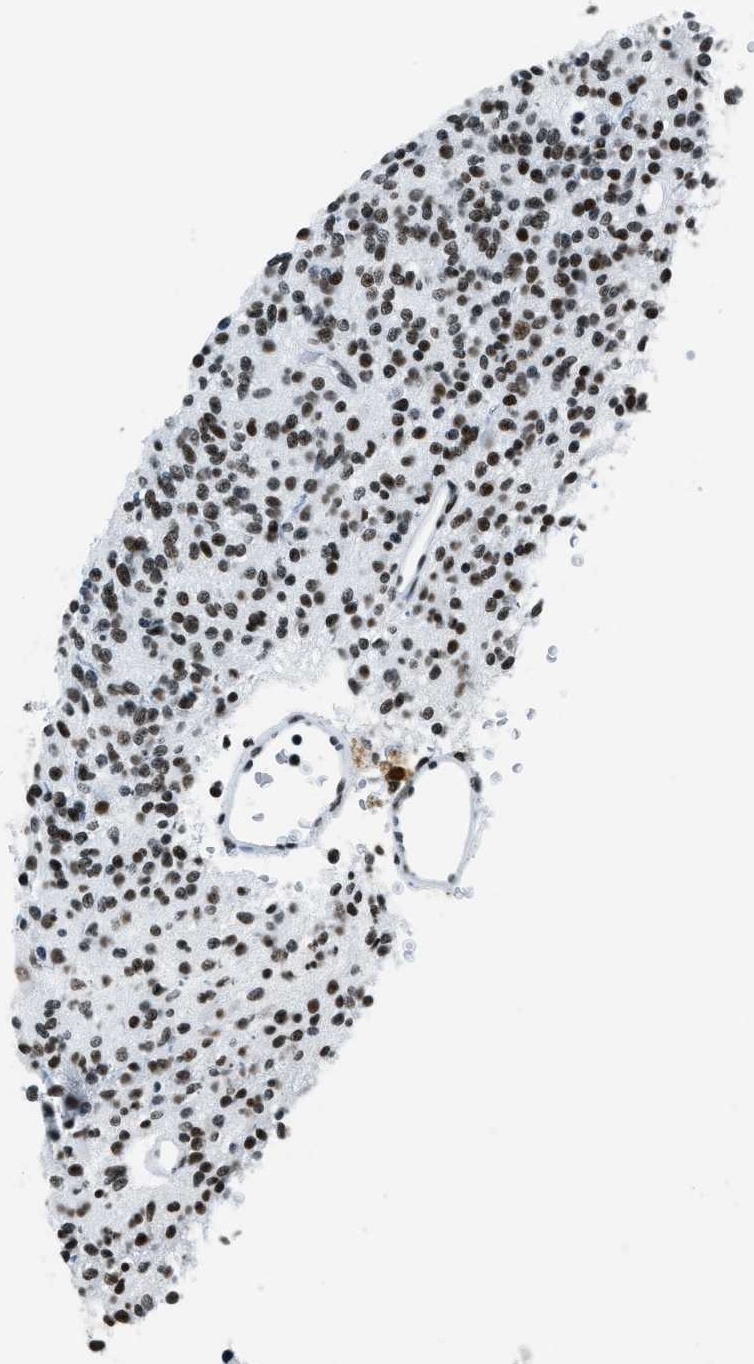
{"staining": {"intensity": "strong", "quantity": ">75%", "location": "nuclear"}, "tissue": "glioma", "cell_type": "Tumor cells", "image_type": "cancer", "snomed": [{"axis": "morphology", "description": "Glioma, malignant, High grade"}, {"axis": "topography", "description": "Brain"}], "caption": "IHC histopathology image of neoplastic tissue: human glioma stained using immunohistochemistry displays high levels of strong protein expression localized specifically in the nuclear of tumor cells, appearing as a nuclear brown color.", "gene": "TOP1", "patient": {"sex": "male", "age": 34}}